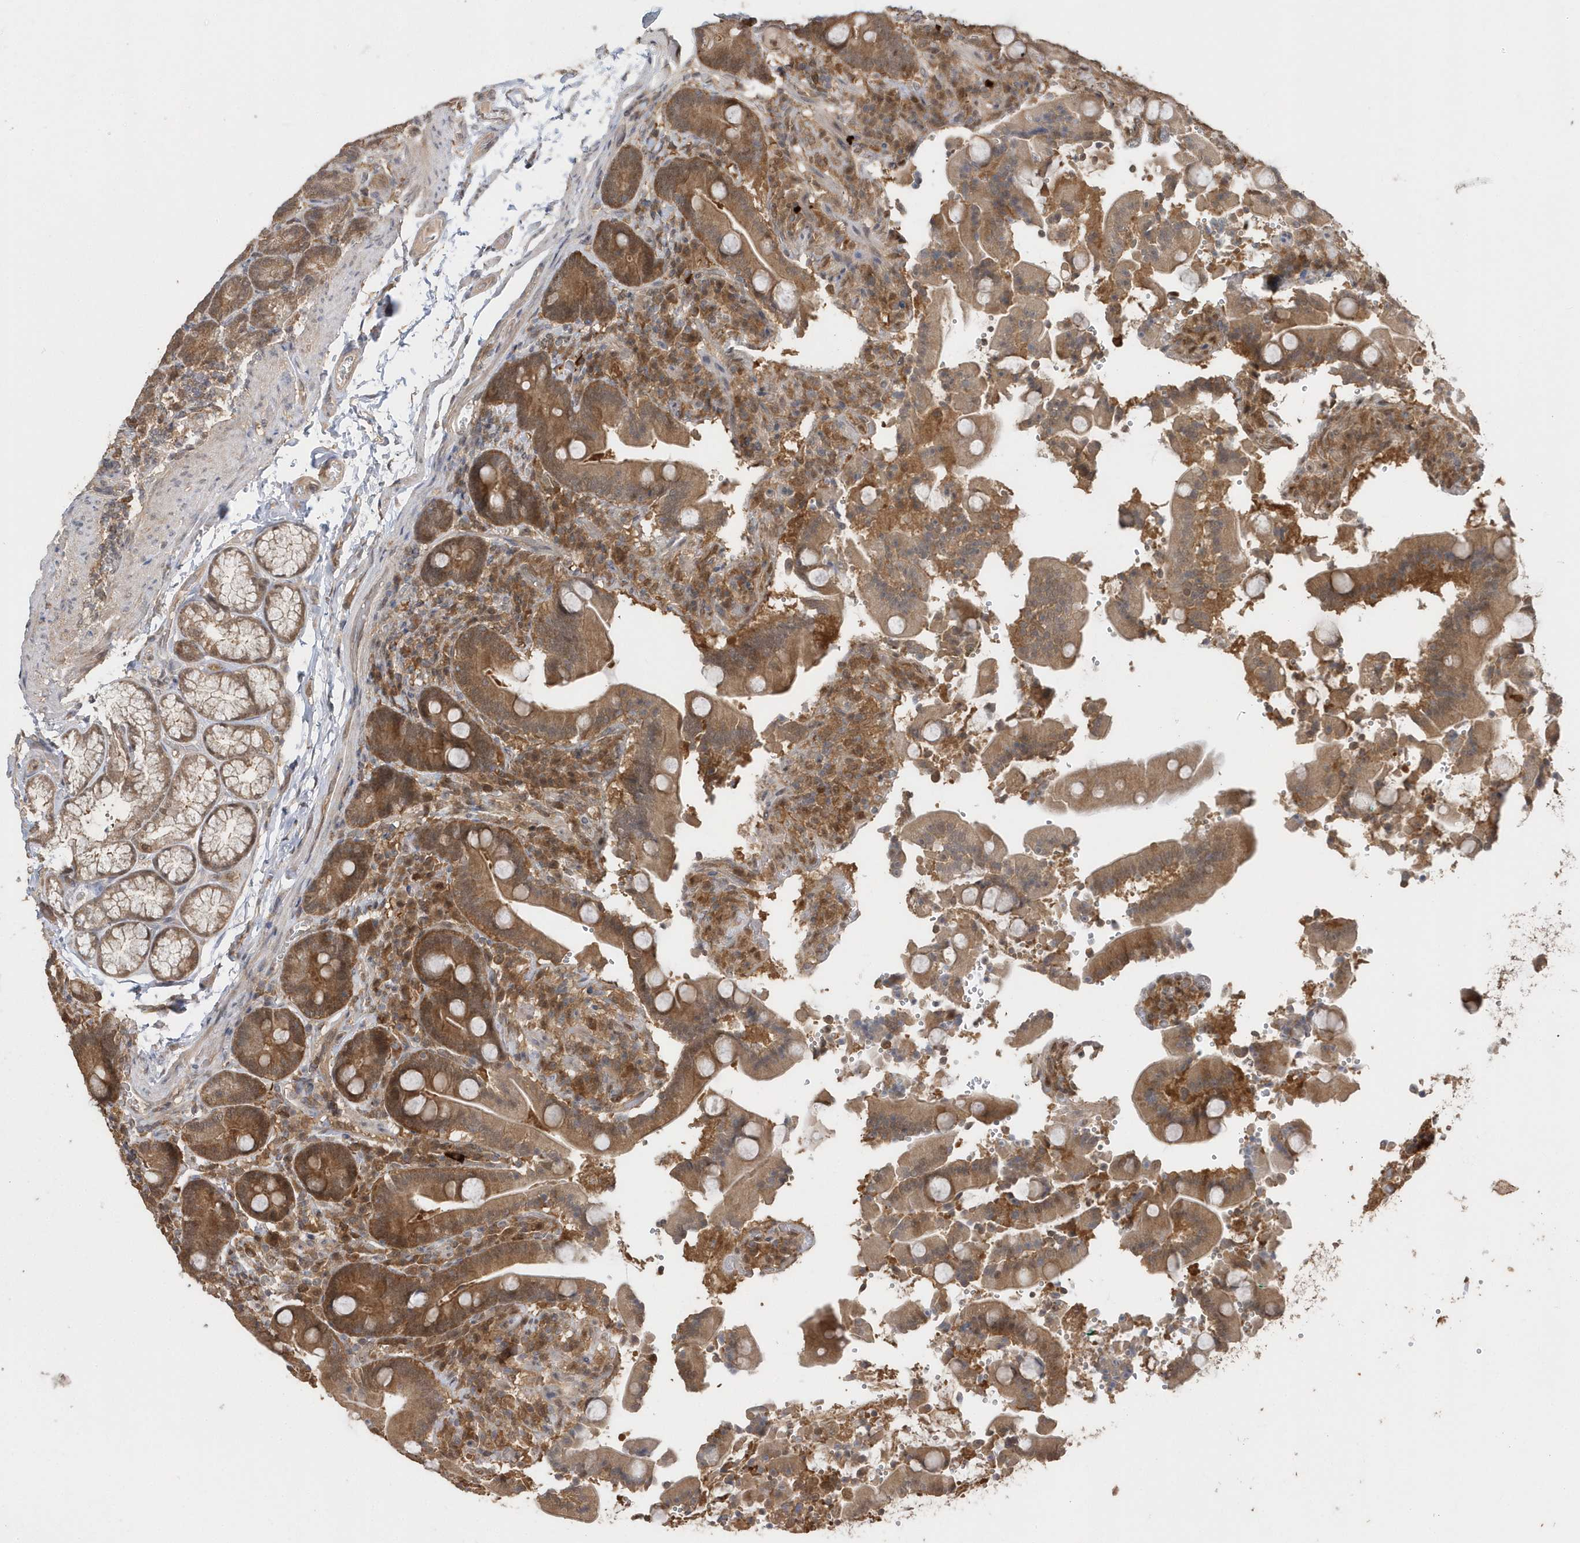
{"staining": {"intensity": "moderate", "quantity": ">75%", "location": "cytoplasmic/membranous"}, "tissue": "duodenum", "cell_type": "Glandular cells", "image_type": "normal", "snomed": [{"axis": "morphology", "description": "Normal tissue, NOS"}, {"axis": "topography", "description": "Duodenum"}], "caption": "This image shows unremarkable duodenum stained with IHC to label a protein in brown. The cytoplasmic/membranous of glandular cells show moderate positivity for the protein. Nuclei are counter-stained blue.", "gene": "RPEL1", "patient": {"sex": "female", "age": 62}}